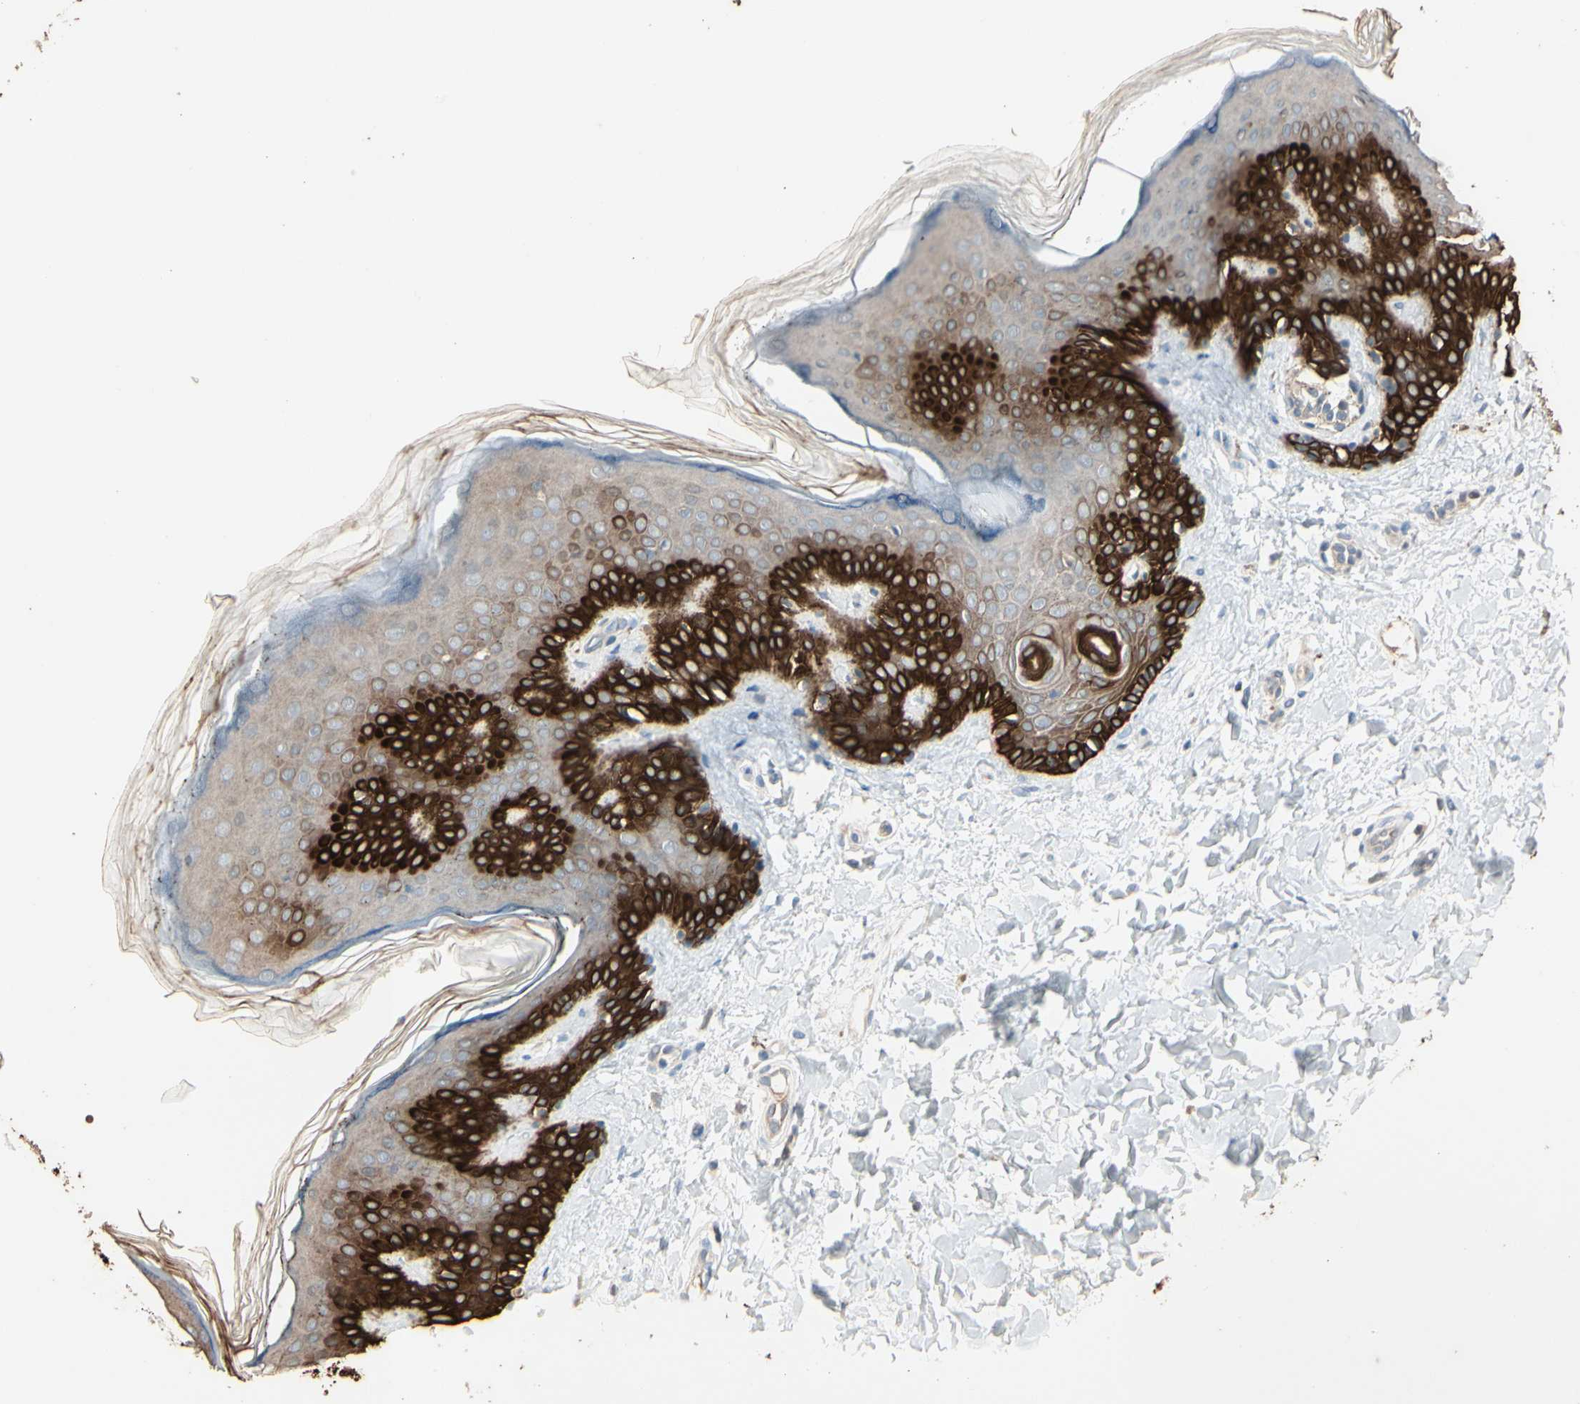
{"staining": {"intensity": "negative", "quantity": "none", "location": "none"}, "tissue": "skin", "cell_type": "Fibroblasts", "image_type": "normal", "snomed": [{"axis": "morphology", "description": "Normal tissue, NOS"}, {"axis": "topography", "description": "Skin"}], "caption": "High magnification brightfield microscopy of benign skin stained with DAB (brown) and counterstained with hematoxylin (blue): fibroblasts show no significant staining.", "gene": "SKIL", "patient": {"sex": "male", "age": 16}}